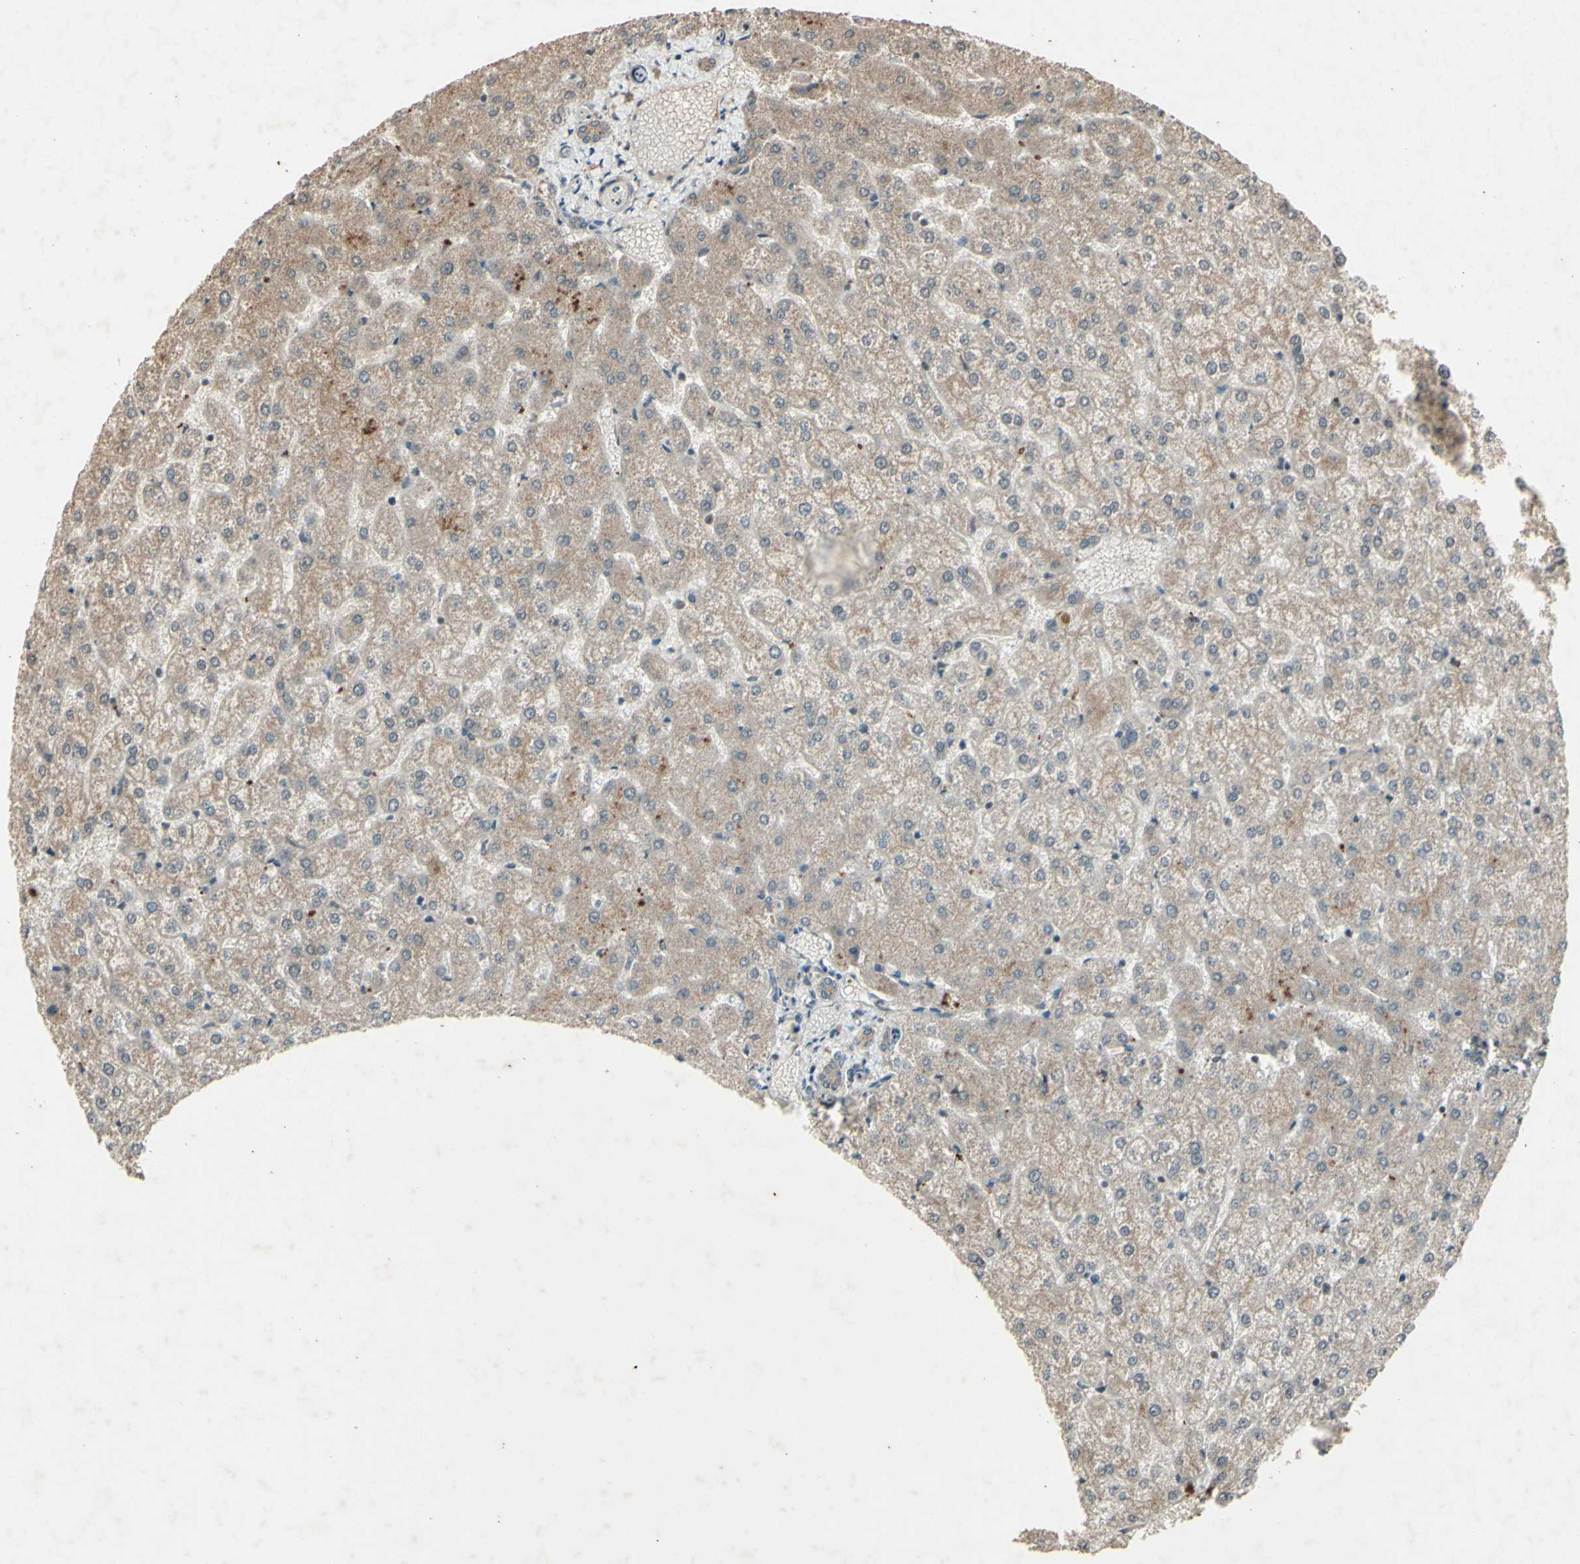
{"staining": {"intensity": "weak", "quantity": ">75%", "location": "cytoplasmic/membranous"}, "tissue": "liver", "cell_type": "Cholangiocytes", "image_type": "normal", "snomed": [{"axis": "morphology", "description": "Normal tissue, NOS"}, {"axis": "topography", "description": "Liver"}], "caption": "Immunohistochemical staining of unremarkable liver demonstrates >75% levels of weak cytoplasmic/membranous protein staining in about >75% of cholangiocytes. (brown staining indicates protein expression, while blue staining denotes nuclei).", "gene": "AP1G1", "patient": {"sex": "female", "age": 32}}